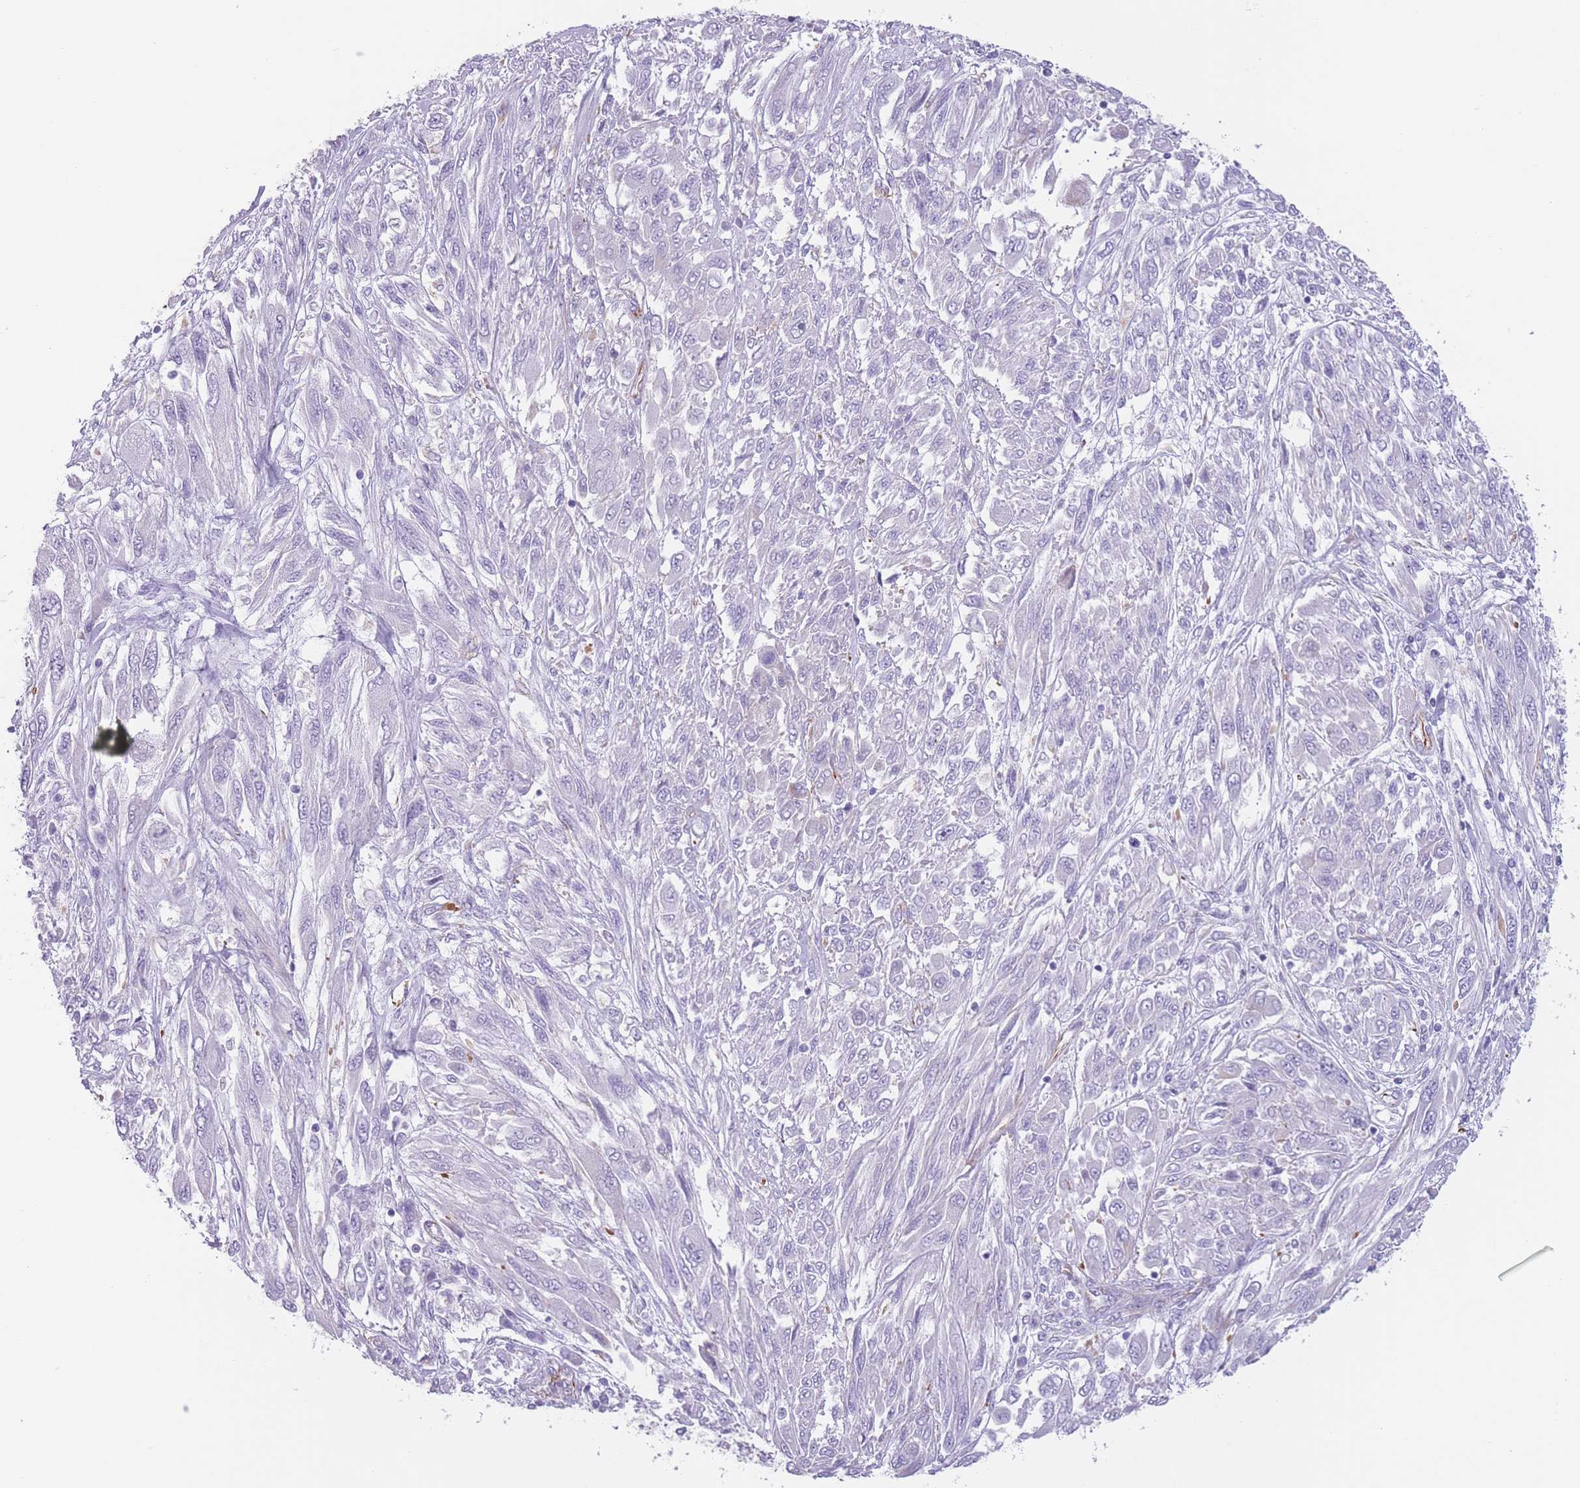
{"staining": {"intensity": "negative", "quantity": "none", "location": "none"}, "tissue": "melanoma", "cell_type": "Tumor cells", "image_type": "cancer", "snomed": [{"axis": "morphology", "description": "Malignant melanoma, NOS"}, {"axis": "topography", "description": "Skin"}], "caption": "High power microscopy histopathology image of an immunohistochemistry image of melanoma, revealing no significant positivity in tumor cells.", "gene": "PTCD1", "patient": {"sex": "female", "age": 91}}